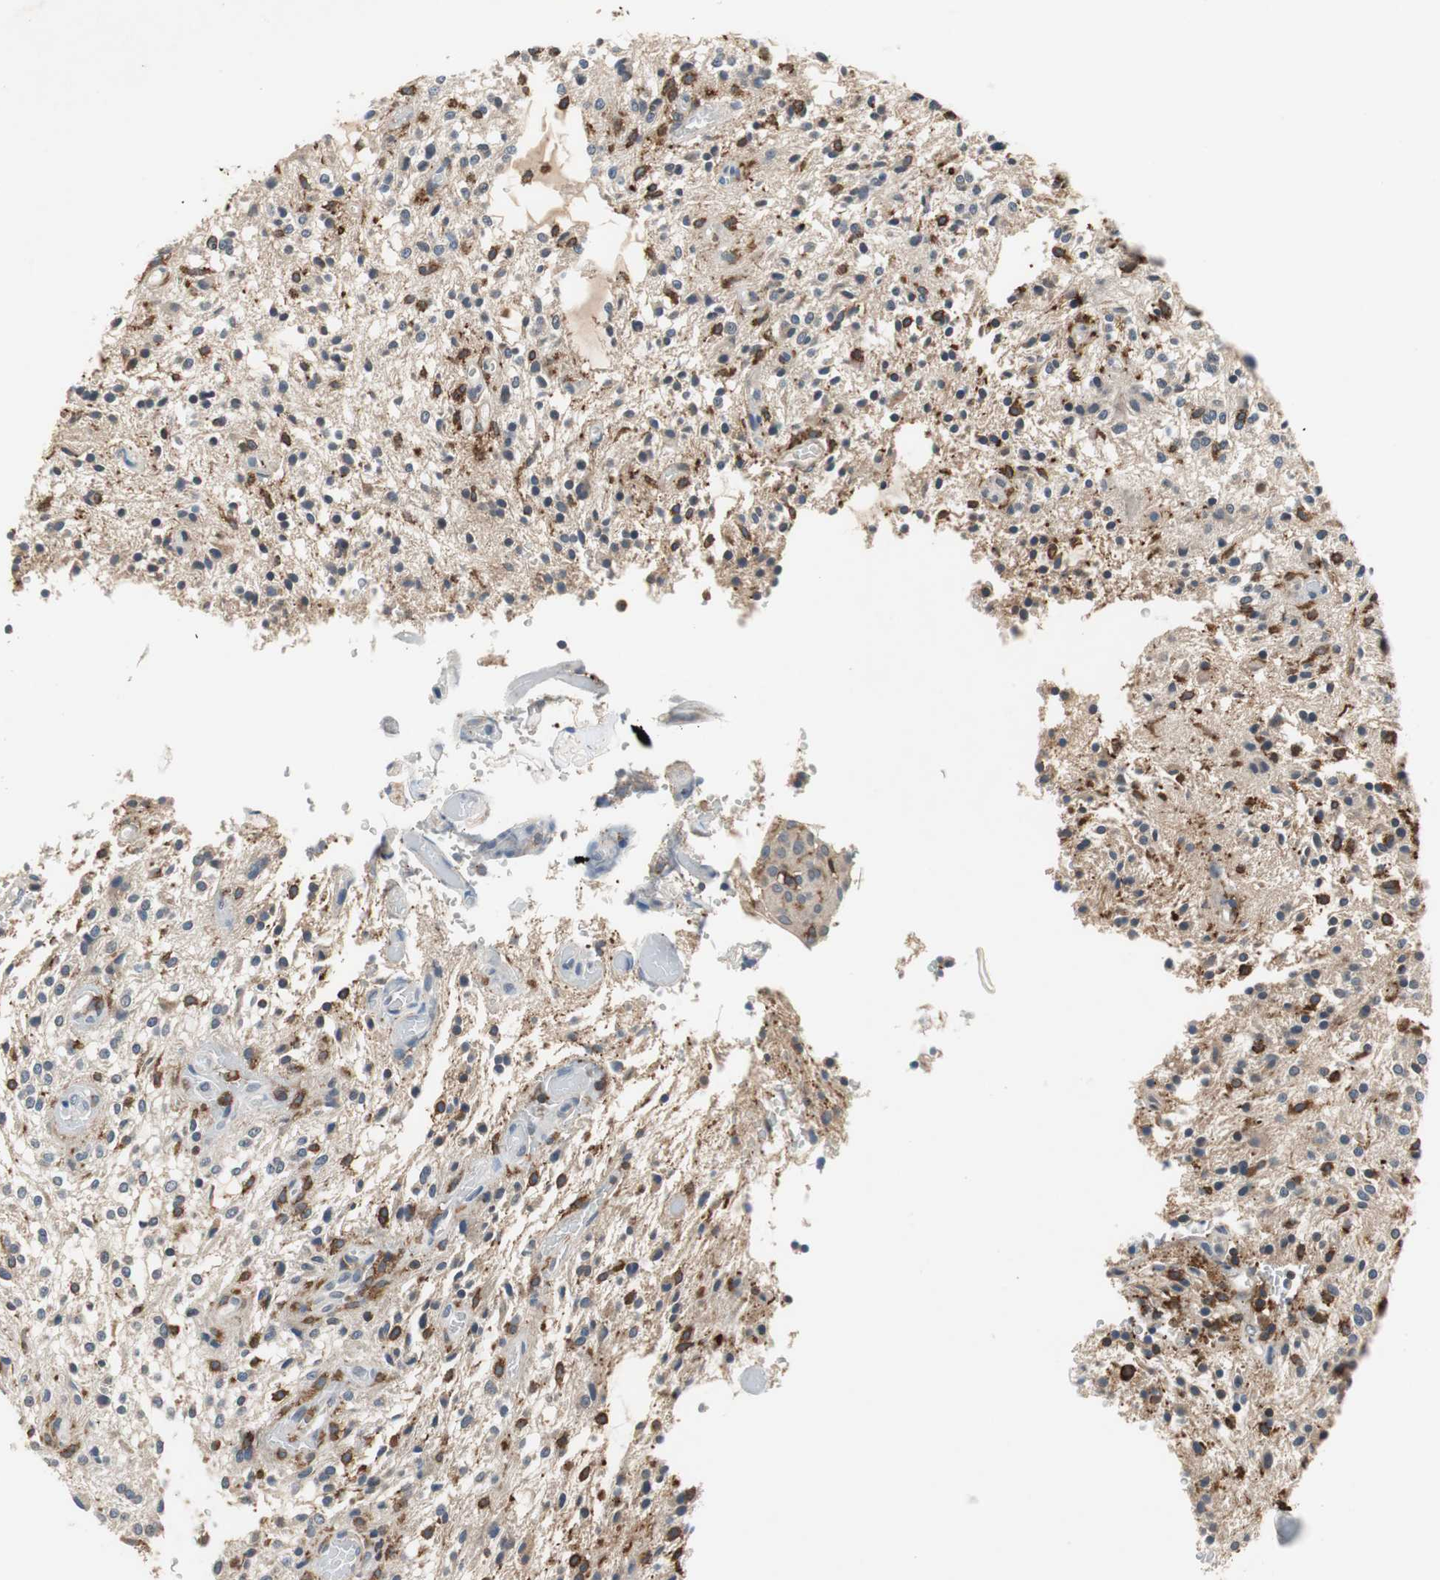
{"staining": {"intensity": "moderate", "quantity": "25%-75%", "location": "cytoplasmic/membranous"}, "tissue": "glioma", "cell_type": "Tumor cells", "image_type": "cancer", "snomed": [{"axis": "morphology", "description": "Glioma, malignant, NOS"}, {"axis": "topography", "description": "Cerebellum"}], "caption": "Glioma stained with a protein marker demonstrates moderate staining in tumor cells.", "gene": "SLC19A2", "patient": {"sex": "female", "age": 10}}